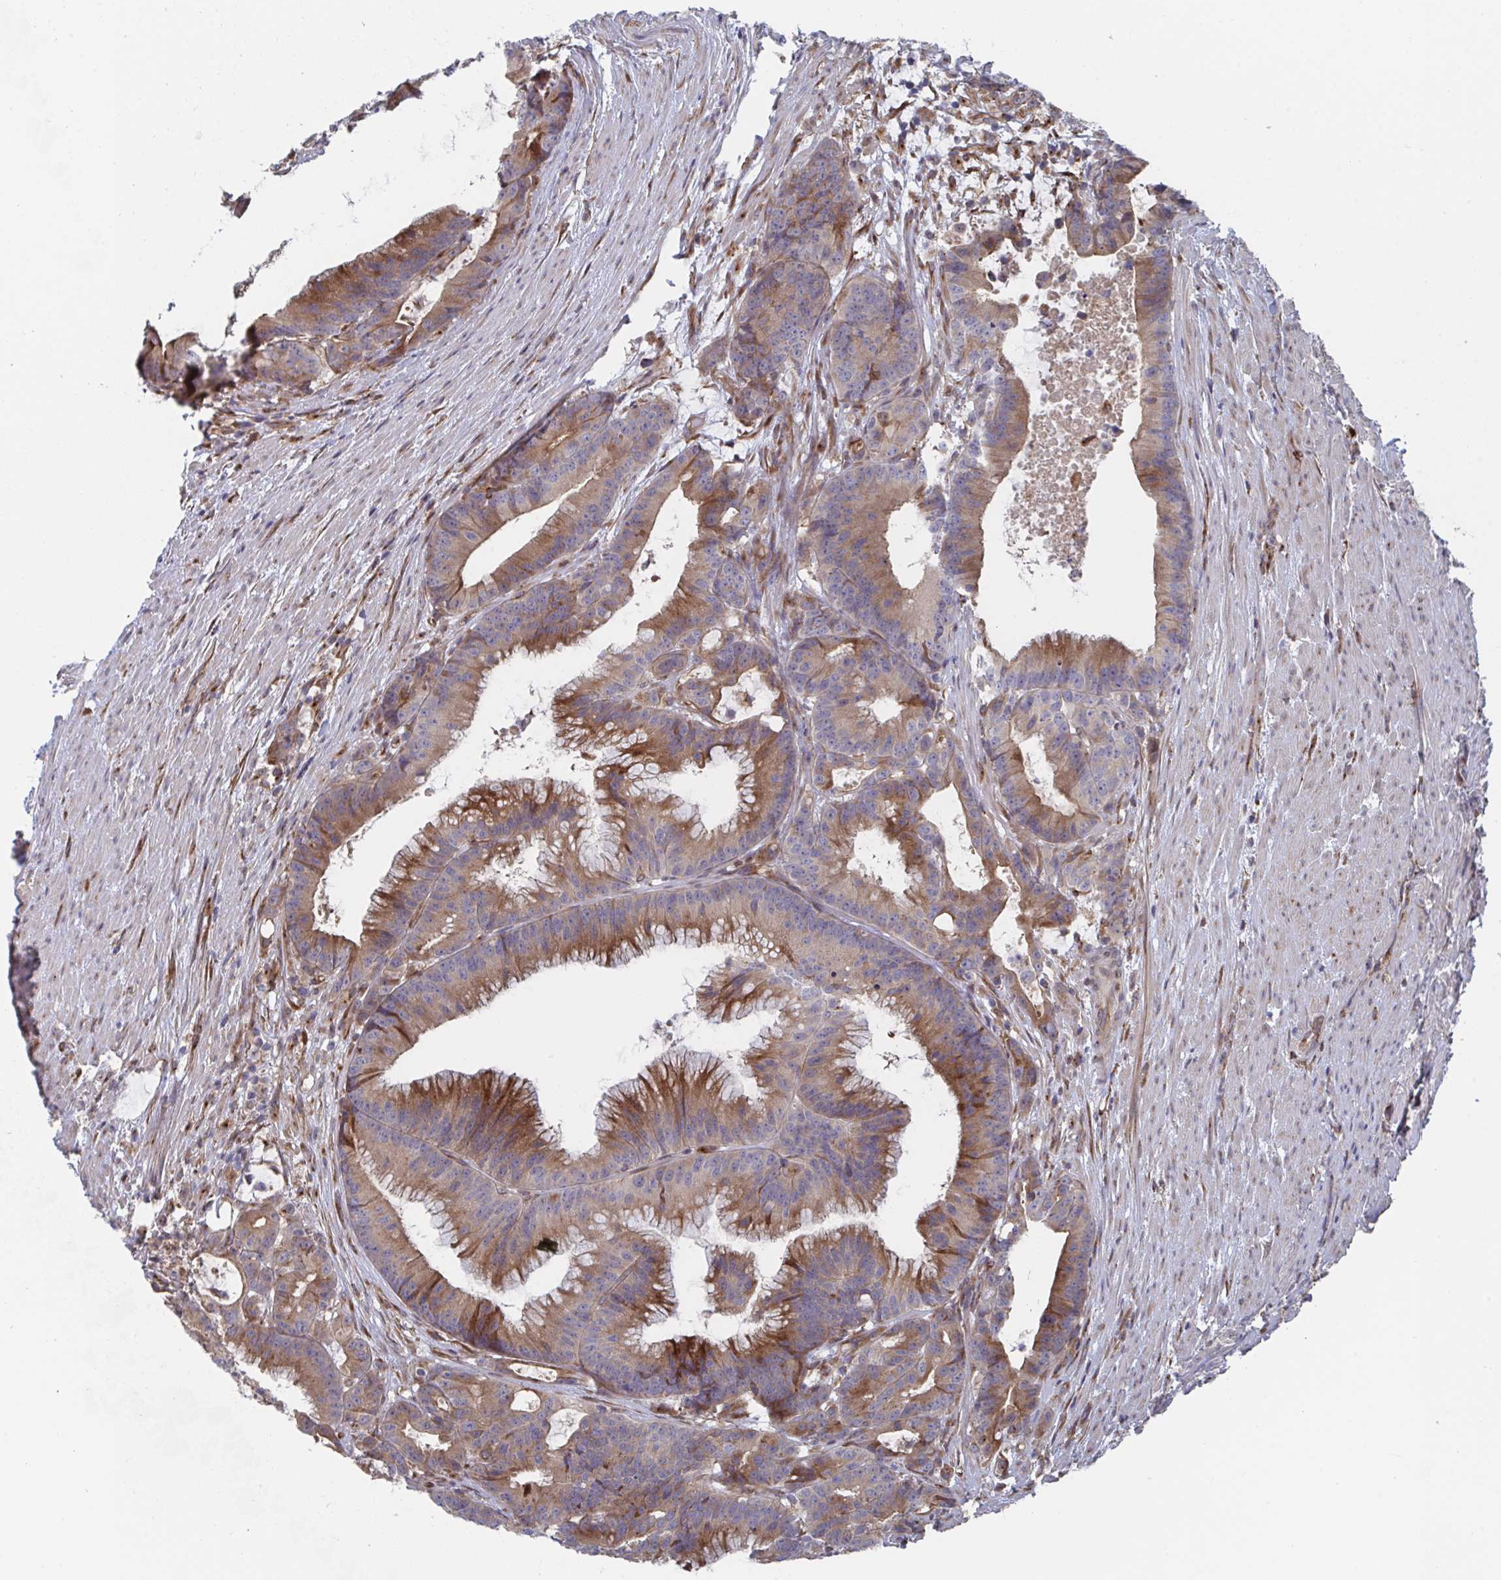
{"staining": {"intensity": "strong", "quantity": ">75%", "location": "cytoplasmic/membranous"}, "tissue": "colorectal cancer", "cell_type": "Tumor cells", "image_type": "cancer", "snomed": [{"axis": "morphology", "description": "Adenocarcinoma, NOS"}, {"axis": "topography", "description": "Colon"}], "caption": "IHC histopathology image of human colorectal cancer stained for a protein (brown), which reveals high levels of strong cytoplasmic/membranous expression in about >75% of tumor cells.", "gene": "FJX1", "patient": {"sex": "female", "age": 78}}